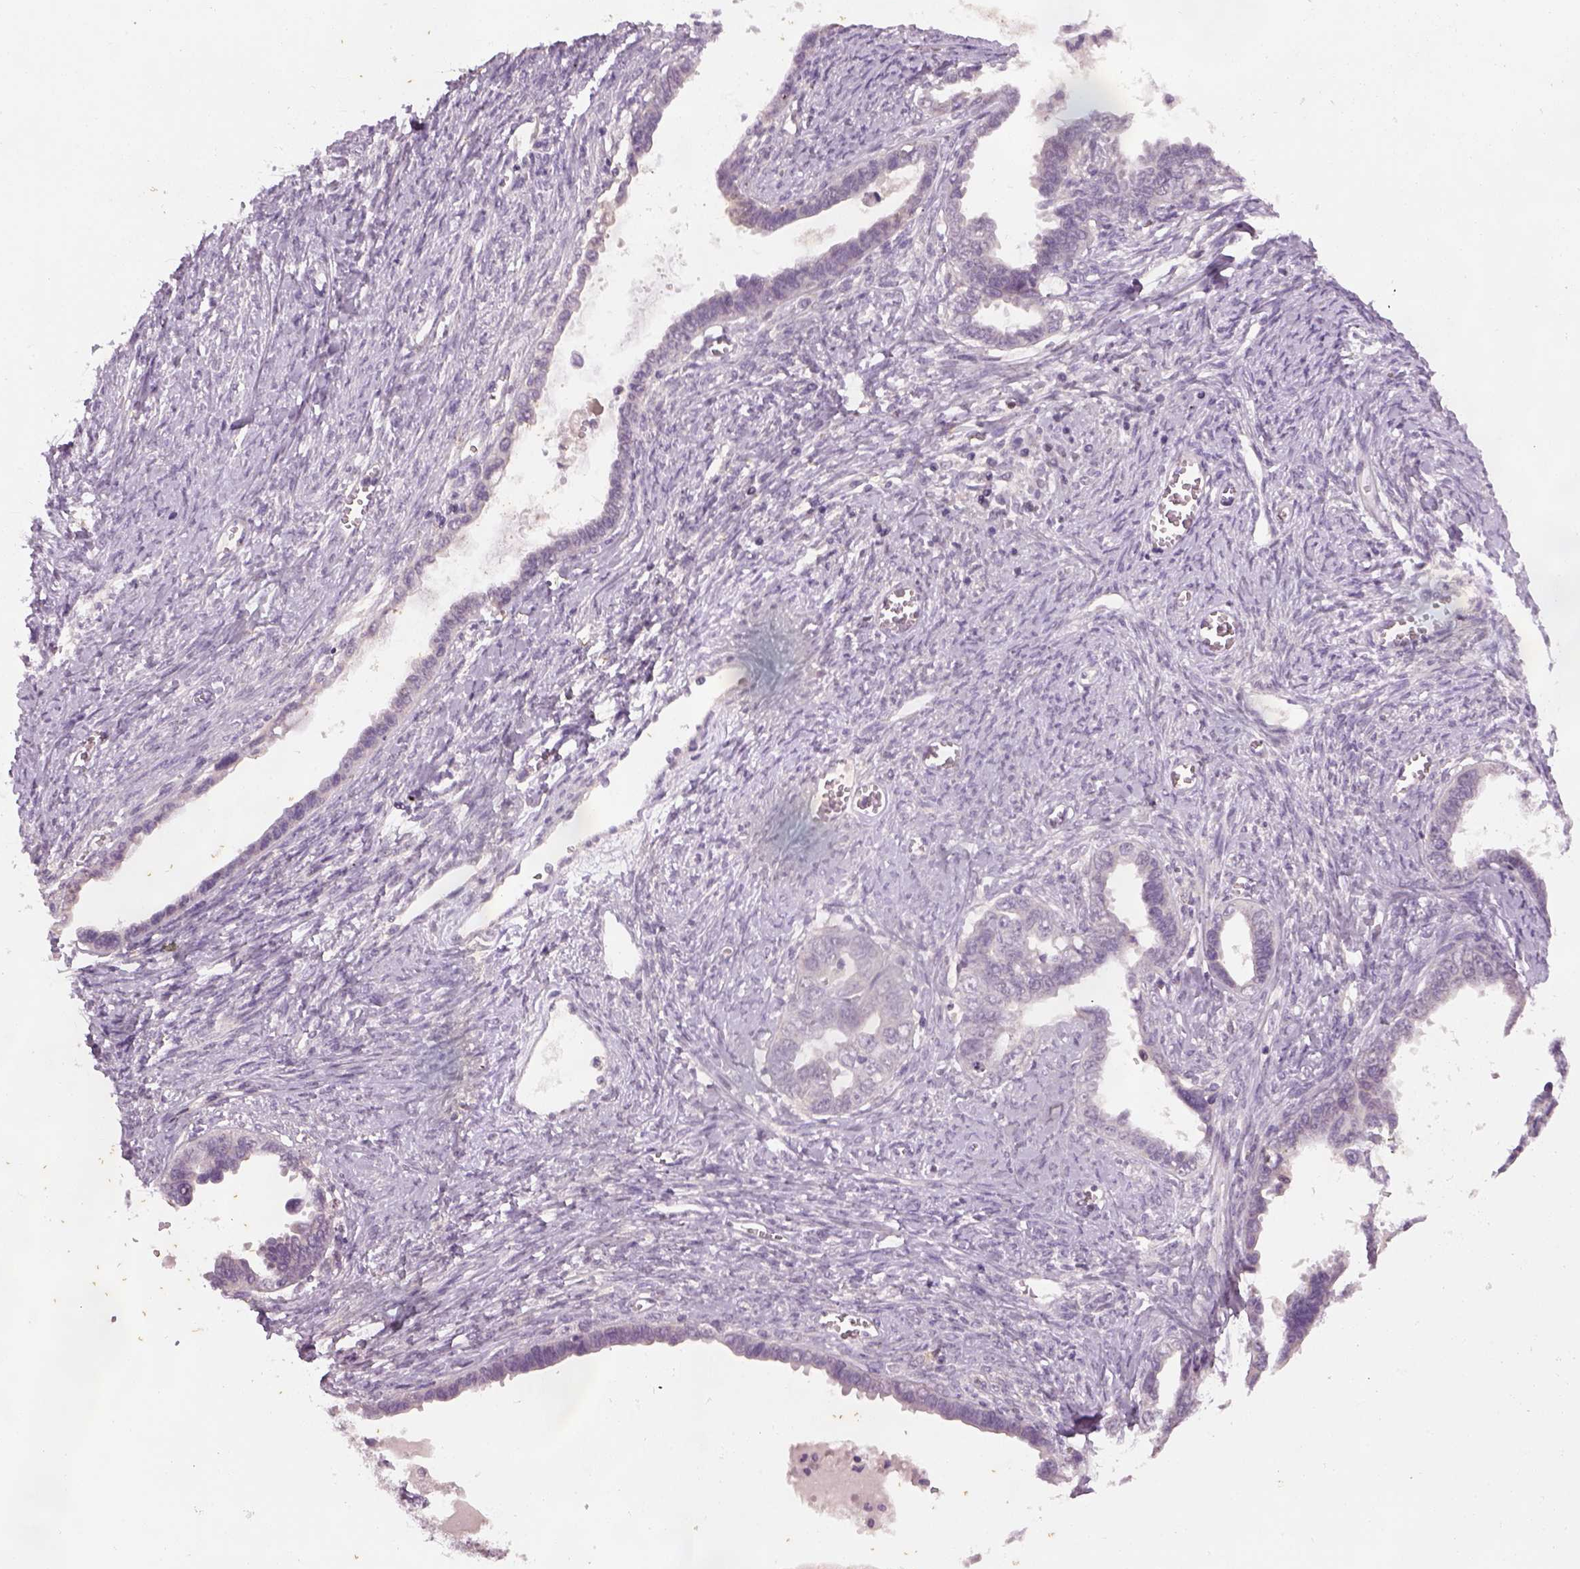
{"staining": {"intensity": "negative", "quantity": "none", "location": "none"}, "tissue": "ovarian cancer", "cell_type": "Tumor cells", "image_type": "cancer", "snomed": [{"axis": "morphology", "description": "Cystadenocarcinoma, serous, NOS"}, {"axis": "topography", "description": "Ovary"}], "caption": "This is a photomicrograph of immunohistochemistry staining of ovarian cancer (serous cystadenocarcinoma), which shows no positivity in tumor cells. (Stains: DAB (3,3'-diaminobenzidine) immunohistochemistry with hematoxylin counter stain, Microscopy: brightfield microscopy at high magnification).", "gene": "GDNF", "patient": {"sex": "female", "age": 69}}